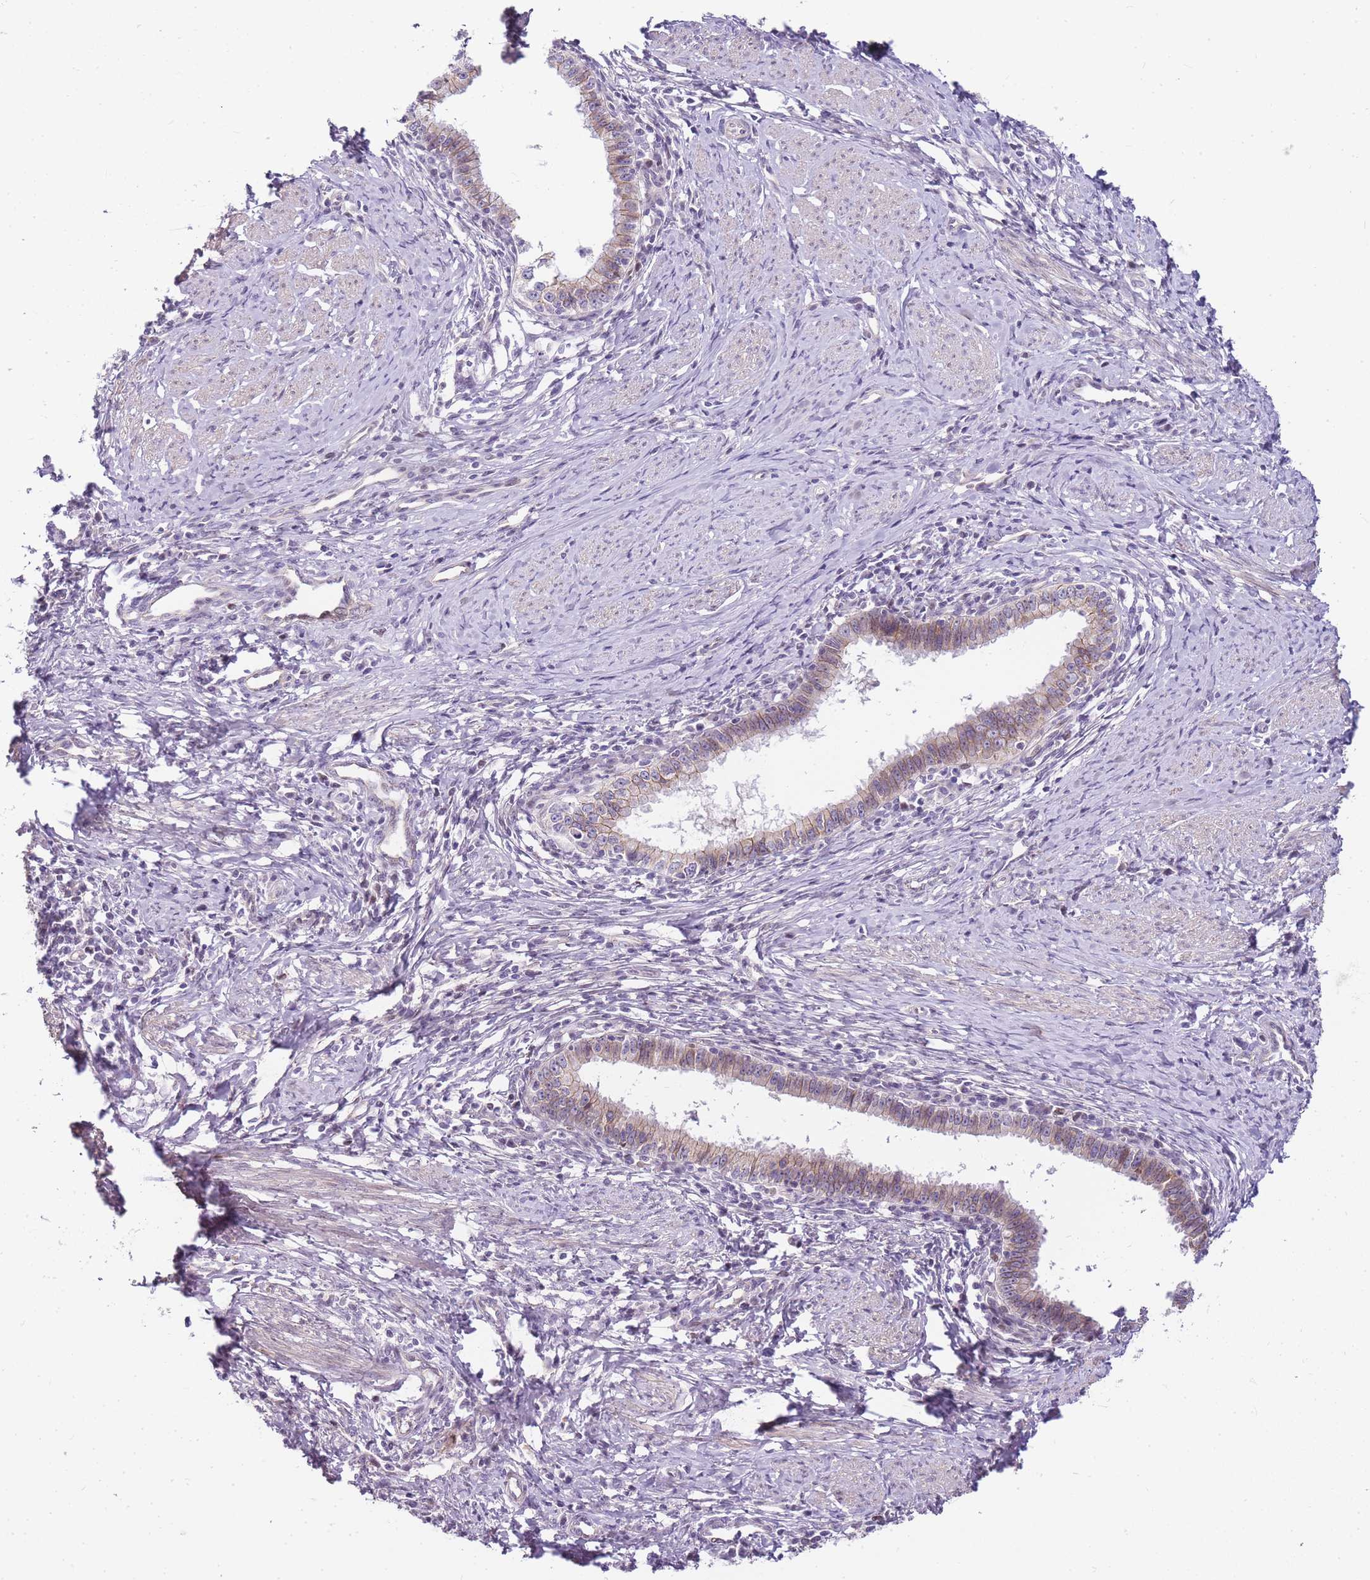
{"staining": {"intensity": "weak", "quantity": "25%-75%", "location": "cytoplasmic/membranous"}, "tissue": "cervical cancer", "cell_type": "Tumor cells", "image_type": "cancer", "snomed": [{"axis": "morphology", "description": "Adenocarcinoma, NOS"}, {"axis": "topography", "description": "Cervix"}], "caption": "High-magnification brightfield microscopy of cervical cancer (adenocarcinoma) stained with DAB (3,3'-diaminobenzidine) (brown) and counterstained with hematoxylin (blue). tumor cells exhibit weak cytoplasmic/membranous expression is present in about25%-75% of cells.", "gene": "CLBA1", "patient": {"sex": "female", "age": 36}}